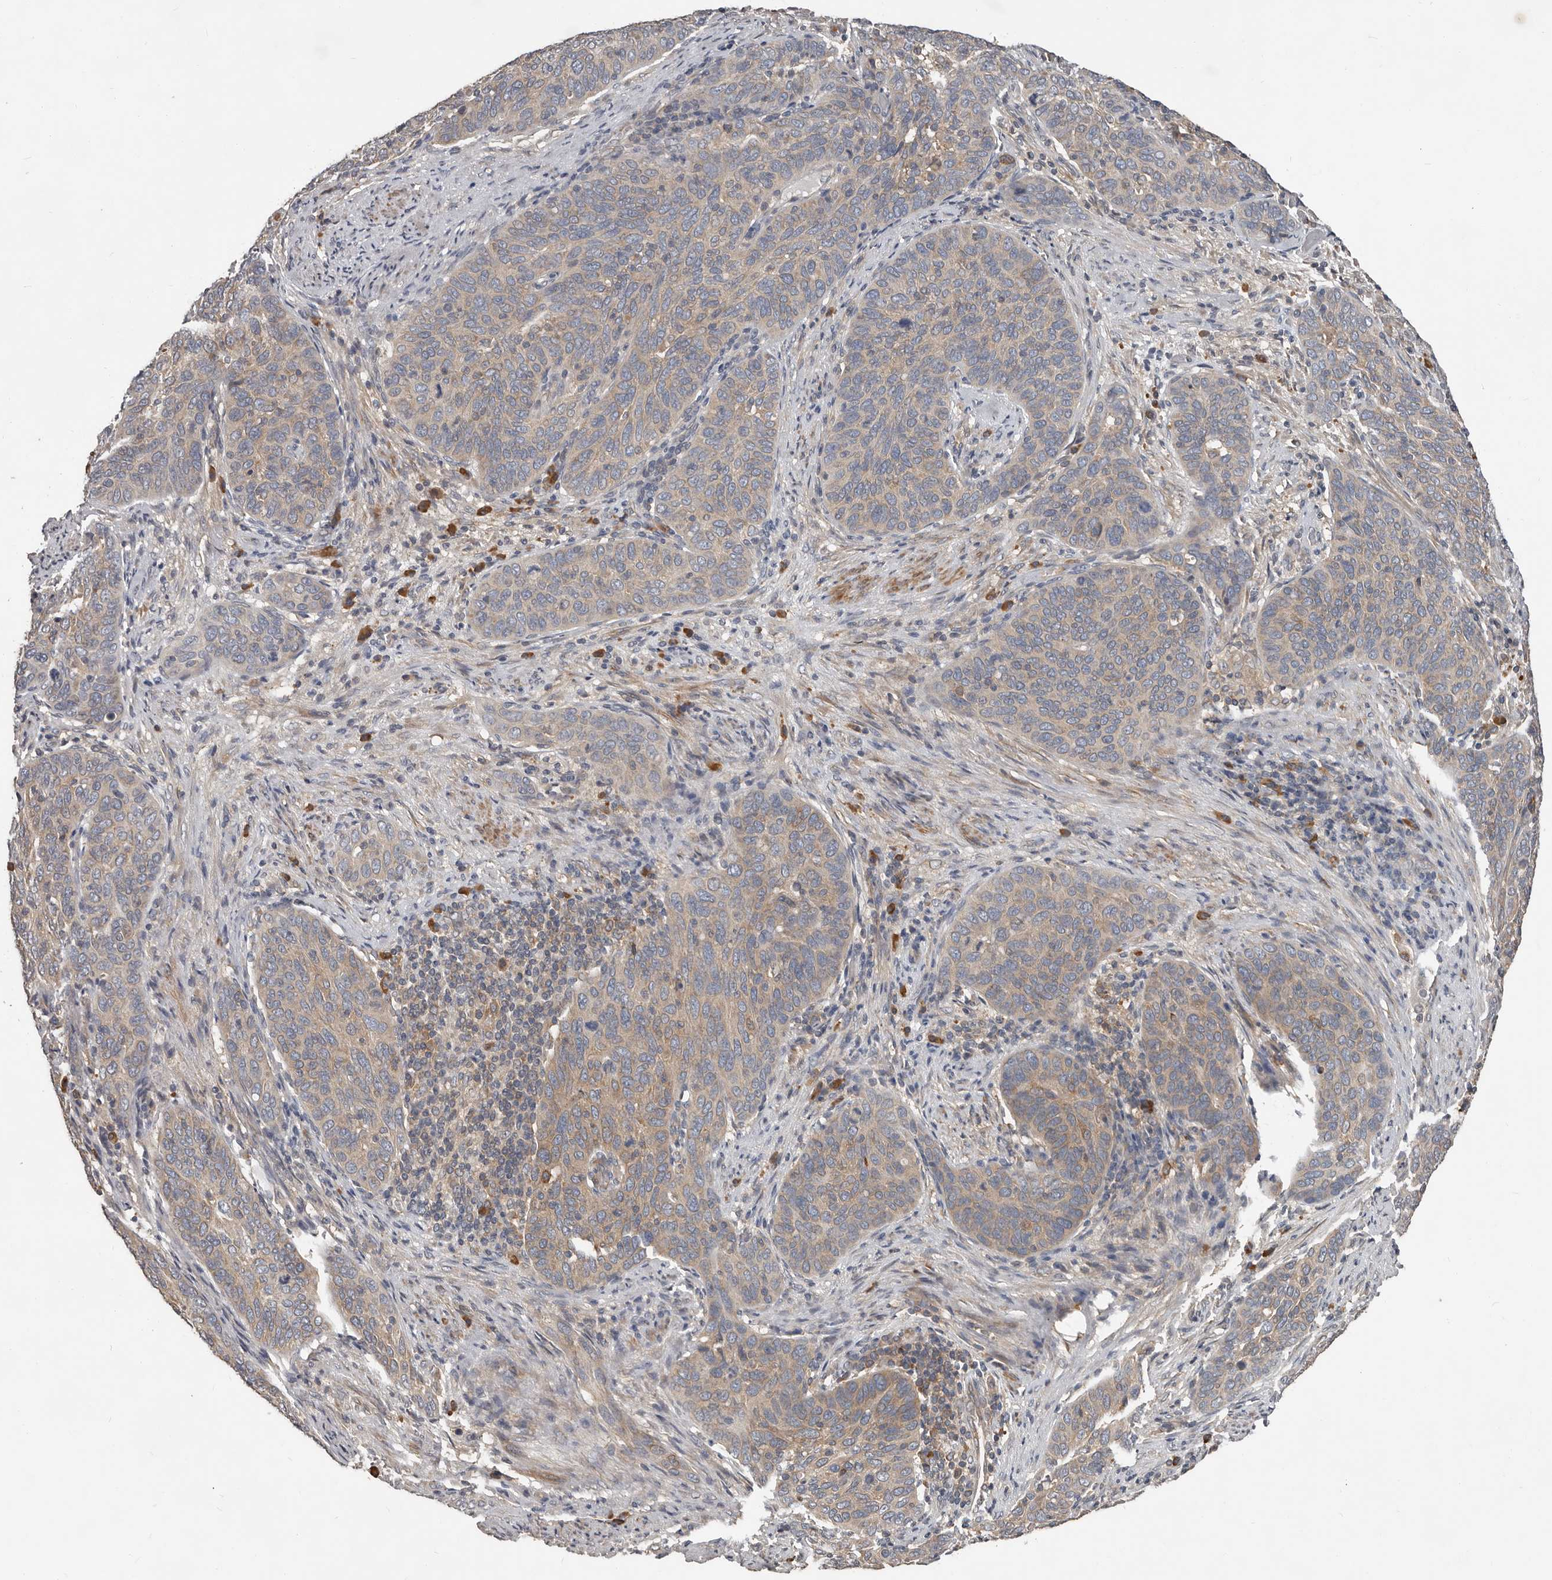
{"staining": {"intensity": "weak", "quantity": ">75%", "location": "cytoplasmic/membranous"}, "tissue": "cervical cancer", "cell_type": "Tumor cells", "image_type": "cancer", "snomed": [{"axis": "morphology", "description": "Squamous cell carcinoma, NOS"}, {"axis": "topography", "description": "Cervix"}], "caption": "Immunohistochemical staining of human cervical cancer (squamous cell carcinoma) shows low levels of weak cytoplasmic/membranous protein expression in approximately >75% of tumor cells.", "gene": "AKNAD1", "patient": {"sex": "female", "age": 60}}